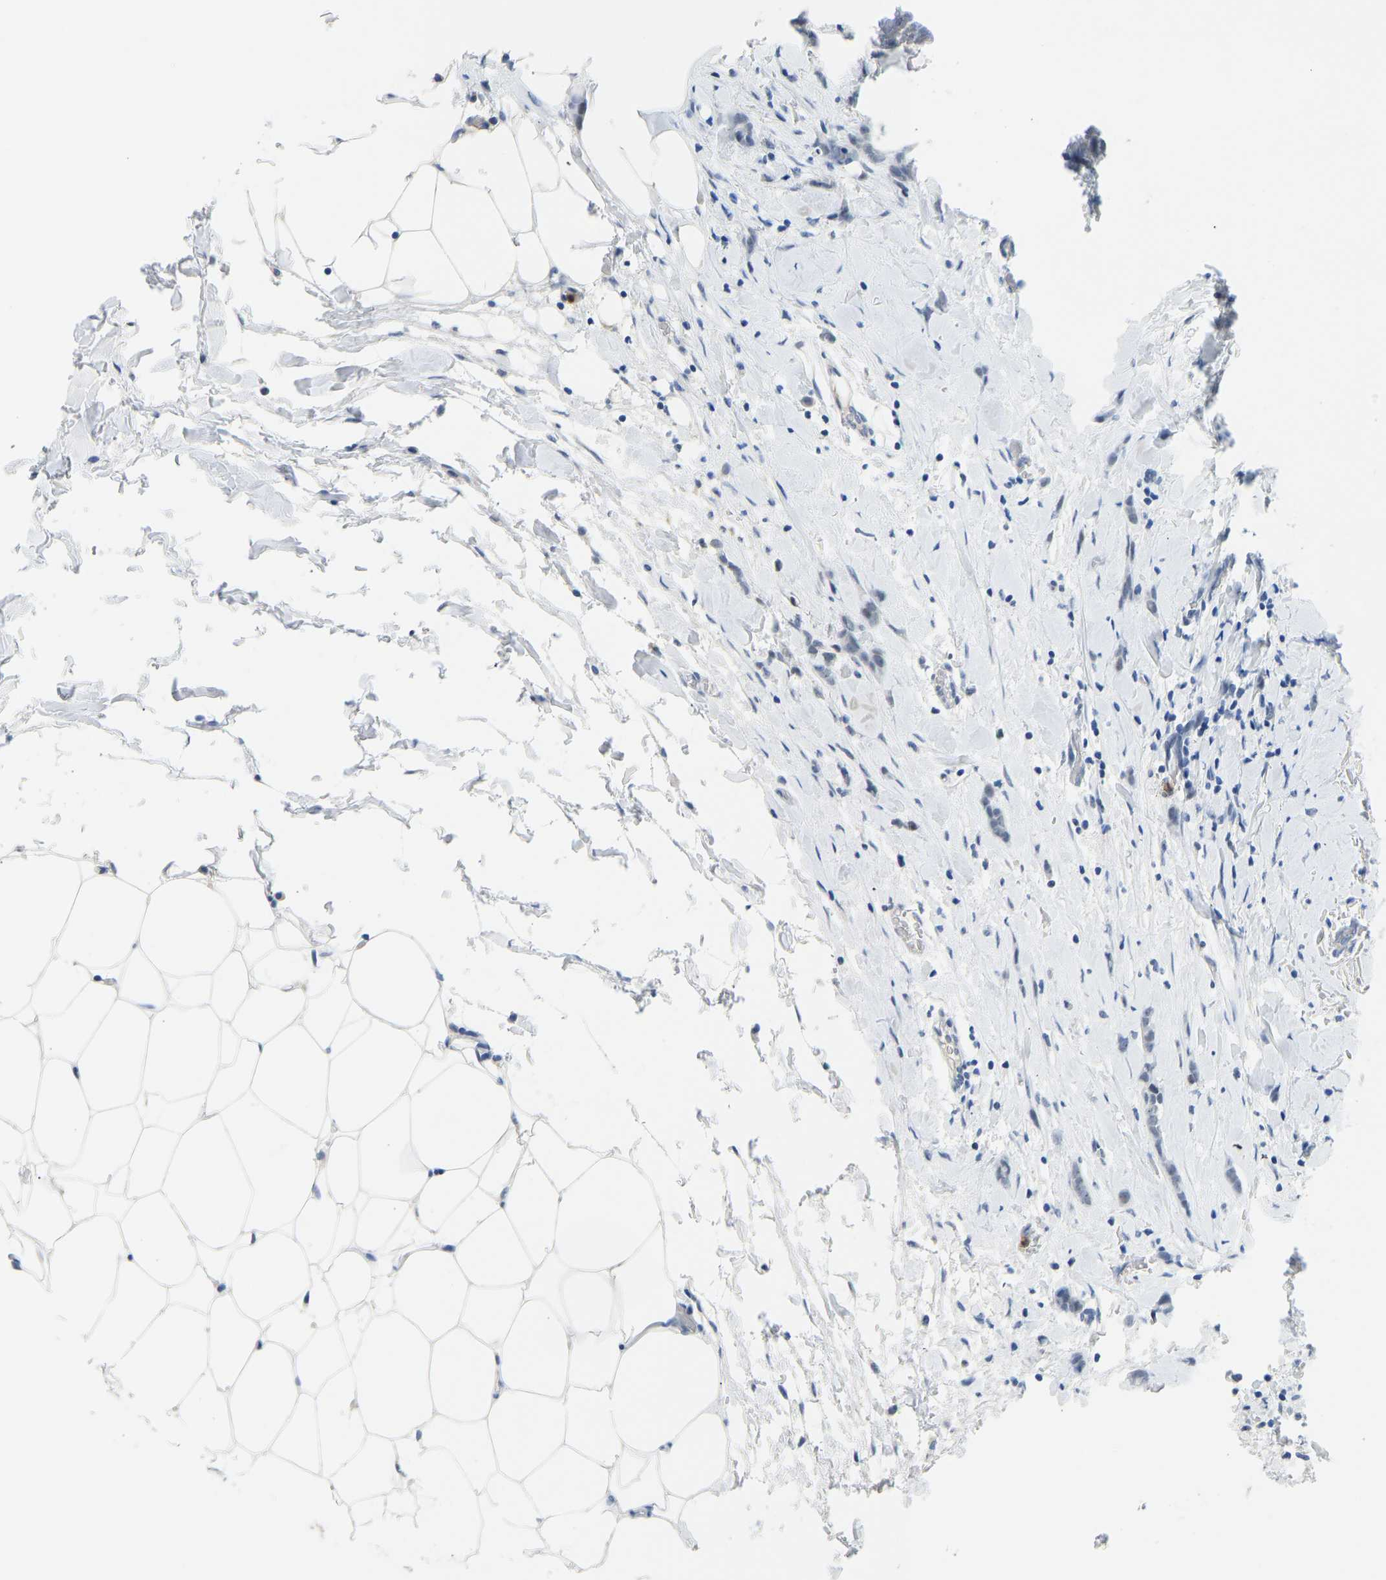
{"staining": {"intensity": "negative", "quantity": "none", "location": "none"}, "tissue": "breast cancer", "cell_type": "Tumor cells", "image_type": "cancer", "snomed": [{"axis": "morphology", "description": "Lobular carcinoma, in situ"}, {"axis": "morphology", "description": "Lobular carcinoma"}, {"axis": "topography", "description": "Breast"}], "caption": "Breast lobular carcinoma in situ was stained to show a protein in brown. There is no significant positivity in tumor cells.", "gene": "TXNDC2", "patient": {"sex": "female", "age": 41}}